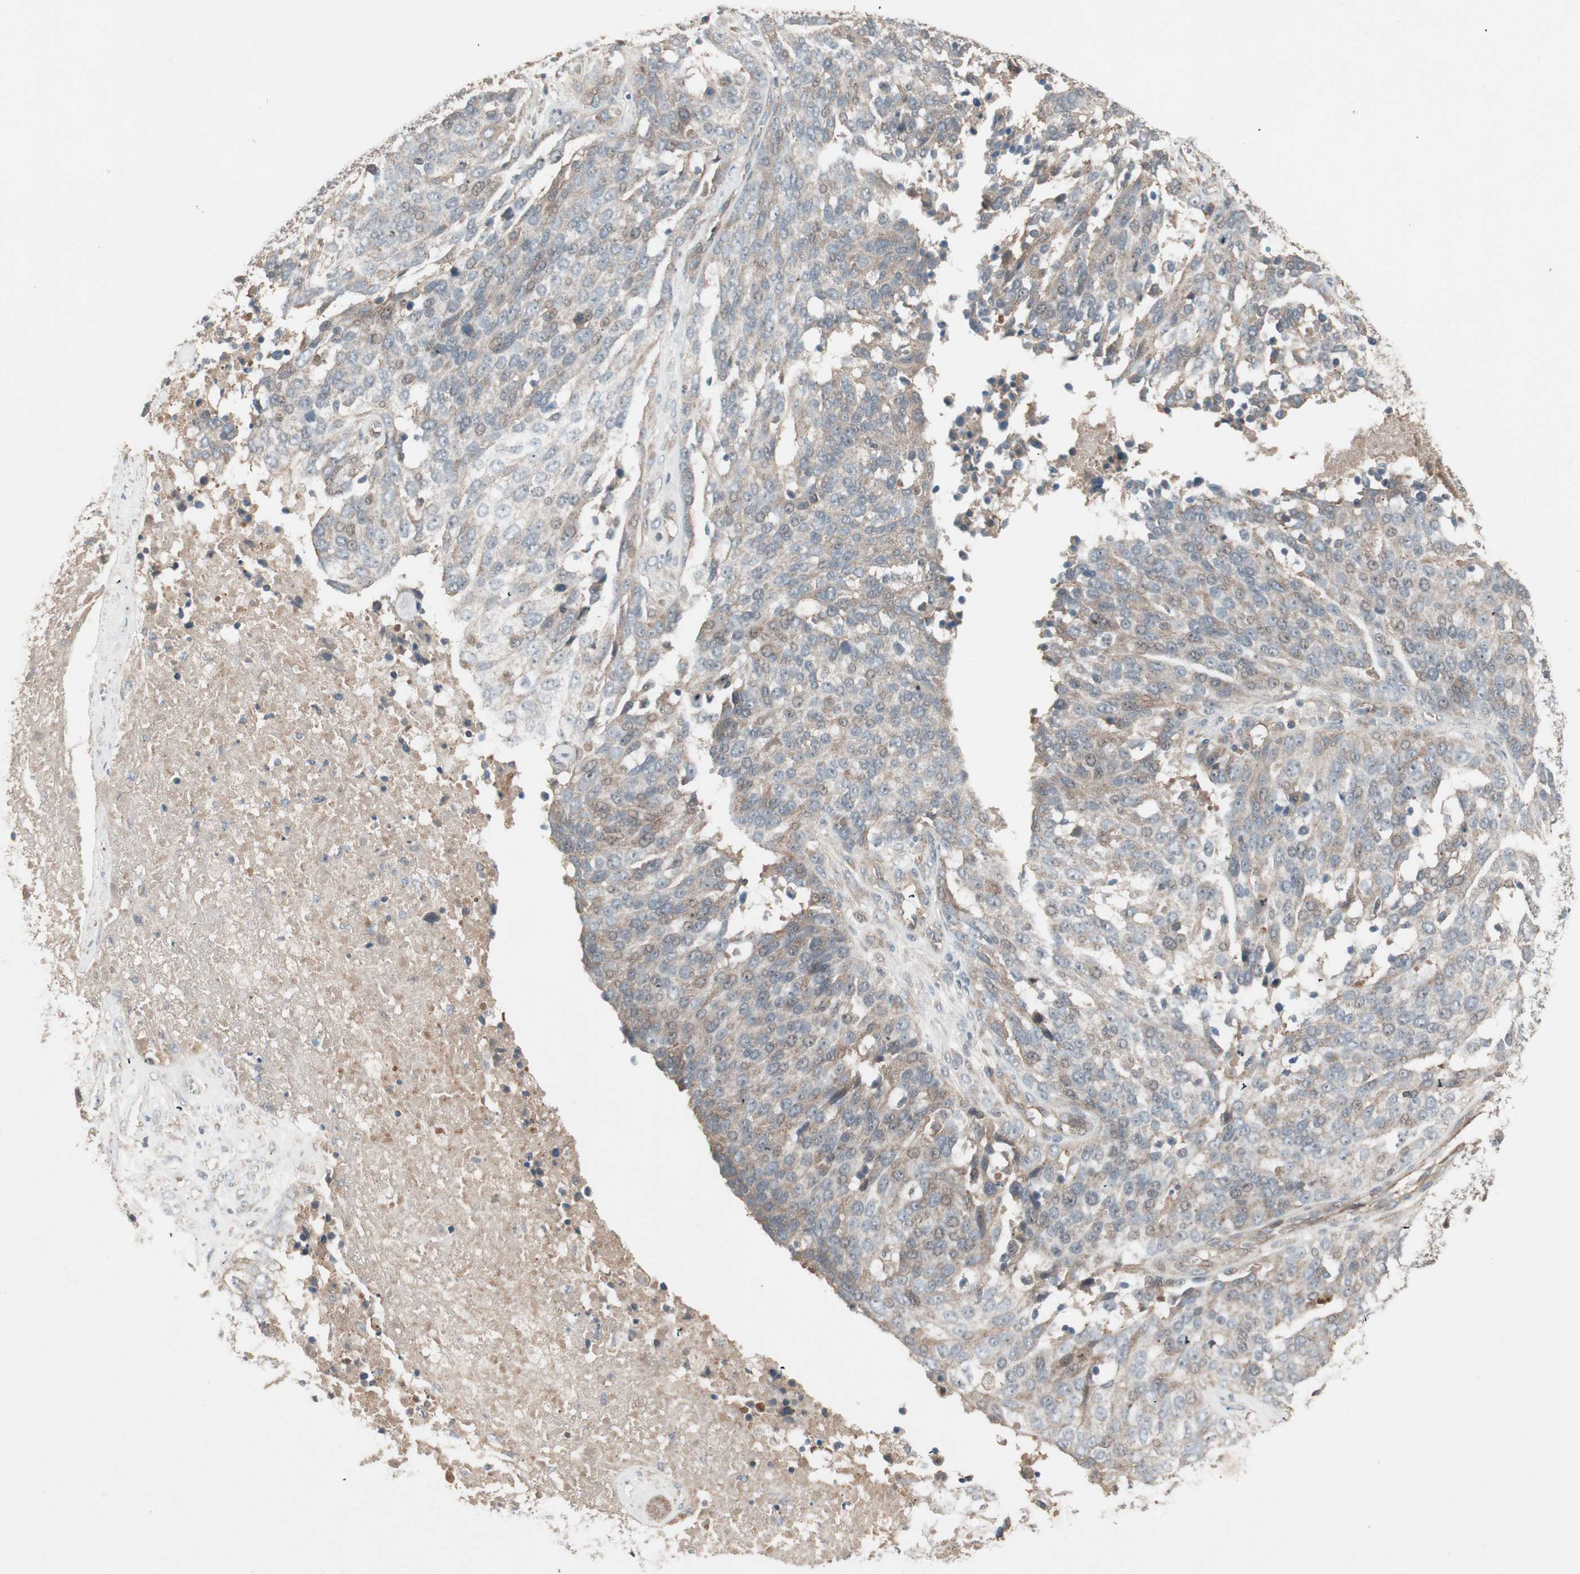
{"staining": {"intensity": "weak", "quantity": "25%-75%", "location": "cytoplasmic/membranous"}, "tissue": "ovarian cancer", "cell_type": "Tumor cells", "image_type": "cancer", "snomed": [{"axis": "morphology", "description": "Cystadenocarcinoma, serous, NOS"}, {"axis": "topography", "description": "Ovary"}], "caption": "Immunohistochemical staining of human ovarian cancer (serous cystadenocarcinoma) demonstrates low levels of weak cytoplasmic/membranous staining in about 25%-75% of tumor cells. The protein of interest is shown in brown color, while the nuclei are stained blue.", "gene": "TFPI", "patient": {"sex": "female", "age": 44}}